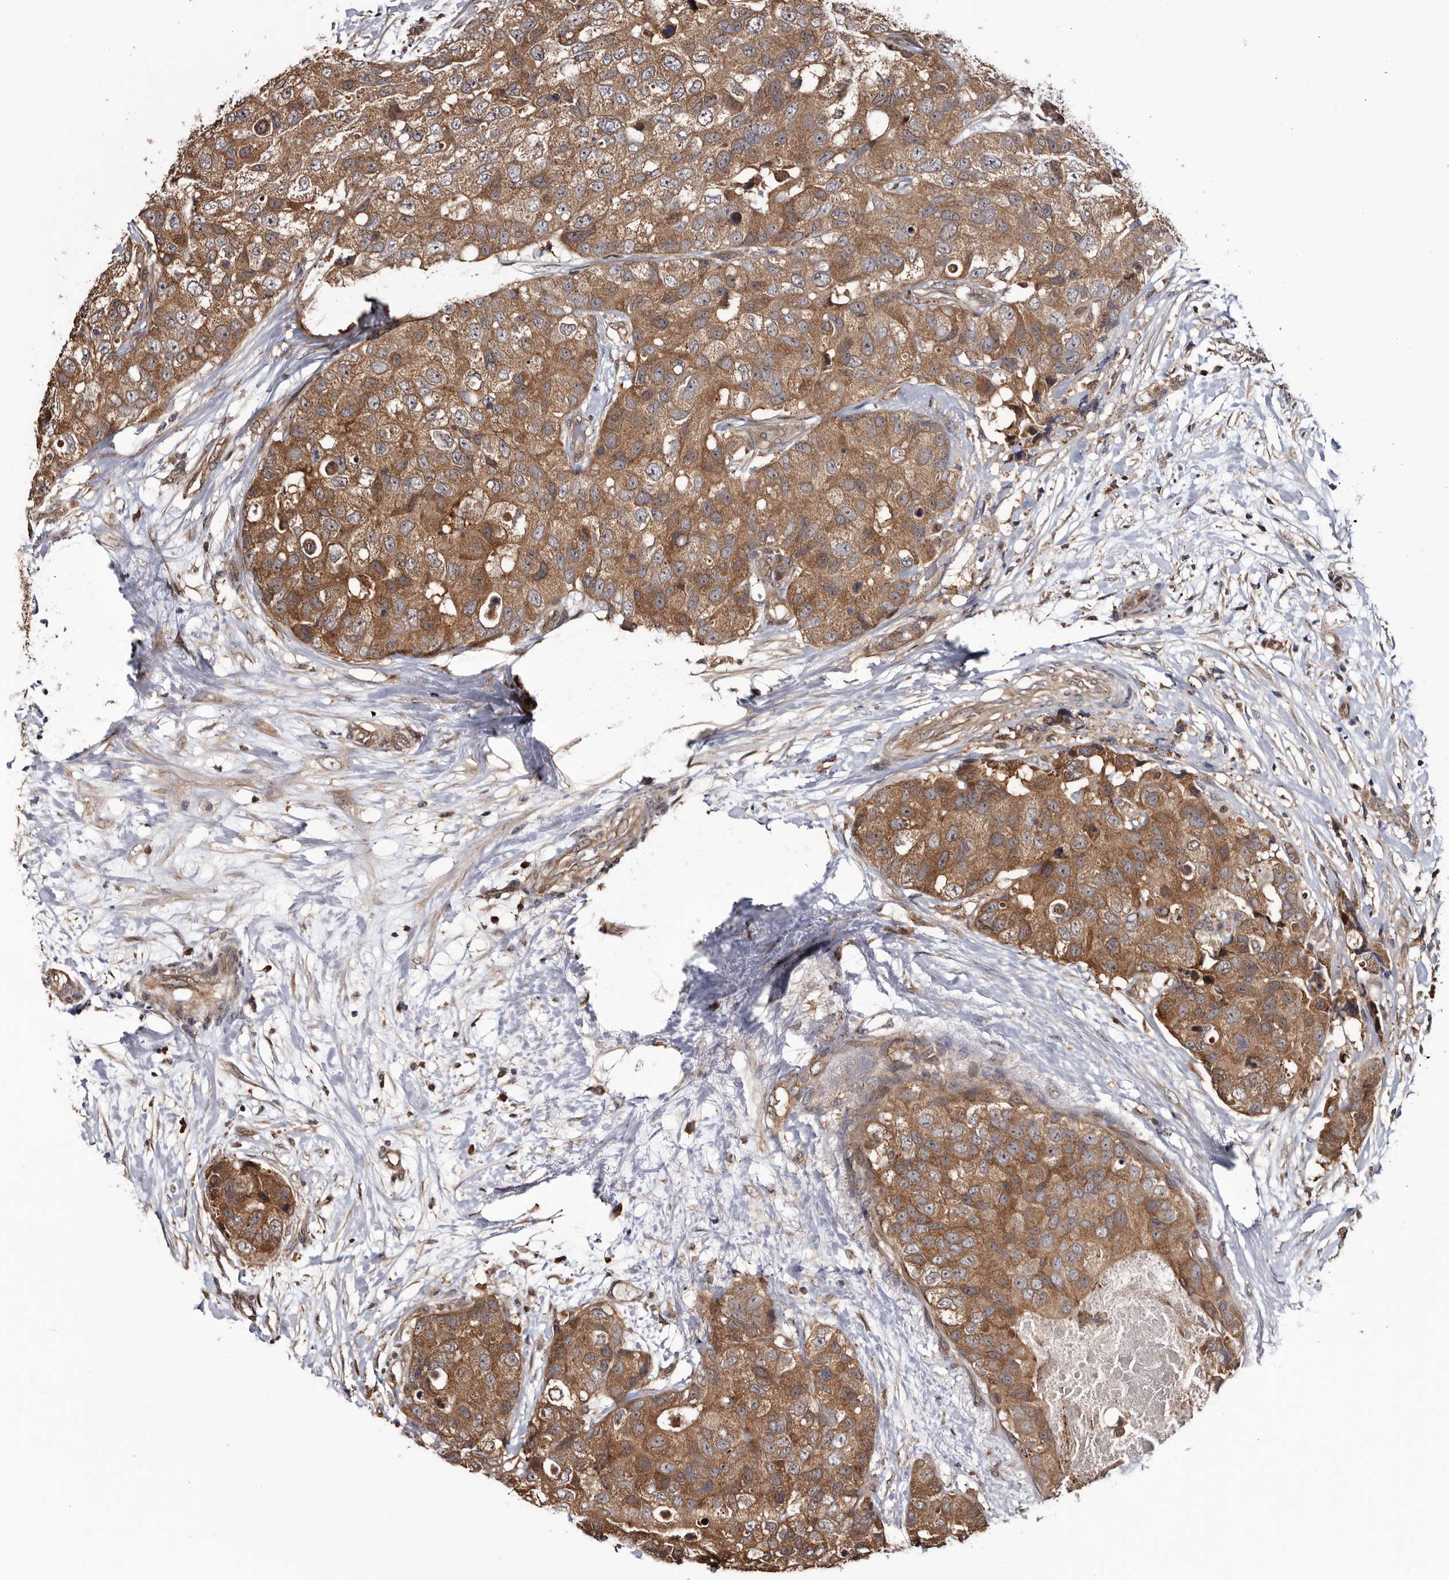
{"staining": {"intensity": "moderate", "quantity": ">75%", "location": "cytoplasmic/membranous"}, "tissue": "breast cancer", "cell_type": "Tumor cells", "image_type": "cancer", "snomed": [{"axis": "morphology", "description": "Duct carcinoma"}, {"axis": "topography", "description": "Breast"}], "caption": "The image shows a brown stain indicating the presence of a protein in the cytoplasmic/membranous of tumor cells in breast infiltrating ductal carcinoma. (Stains: DAB in brown, nuclei in blue, Microscopy: brightfield microscopy at high magnification).", "gene": "TTI2", "patient": {"sex": "female", "age": 62}}